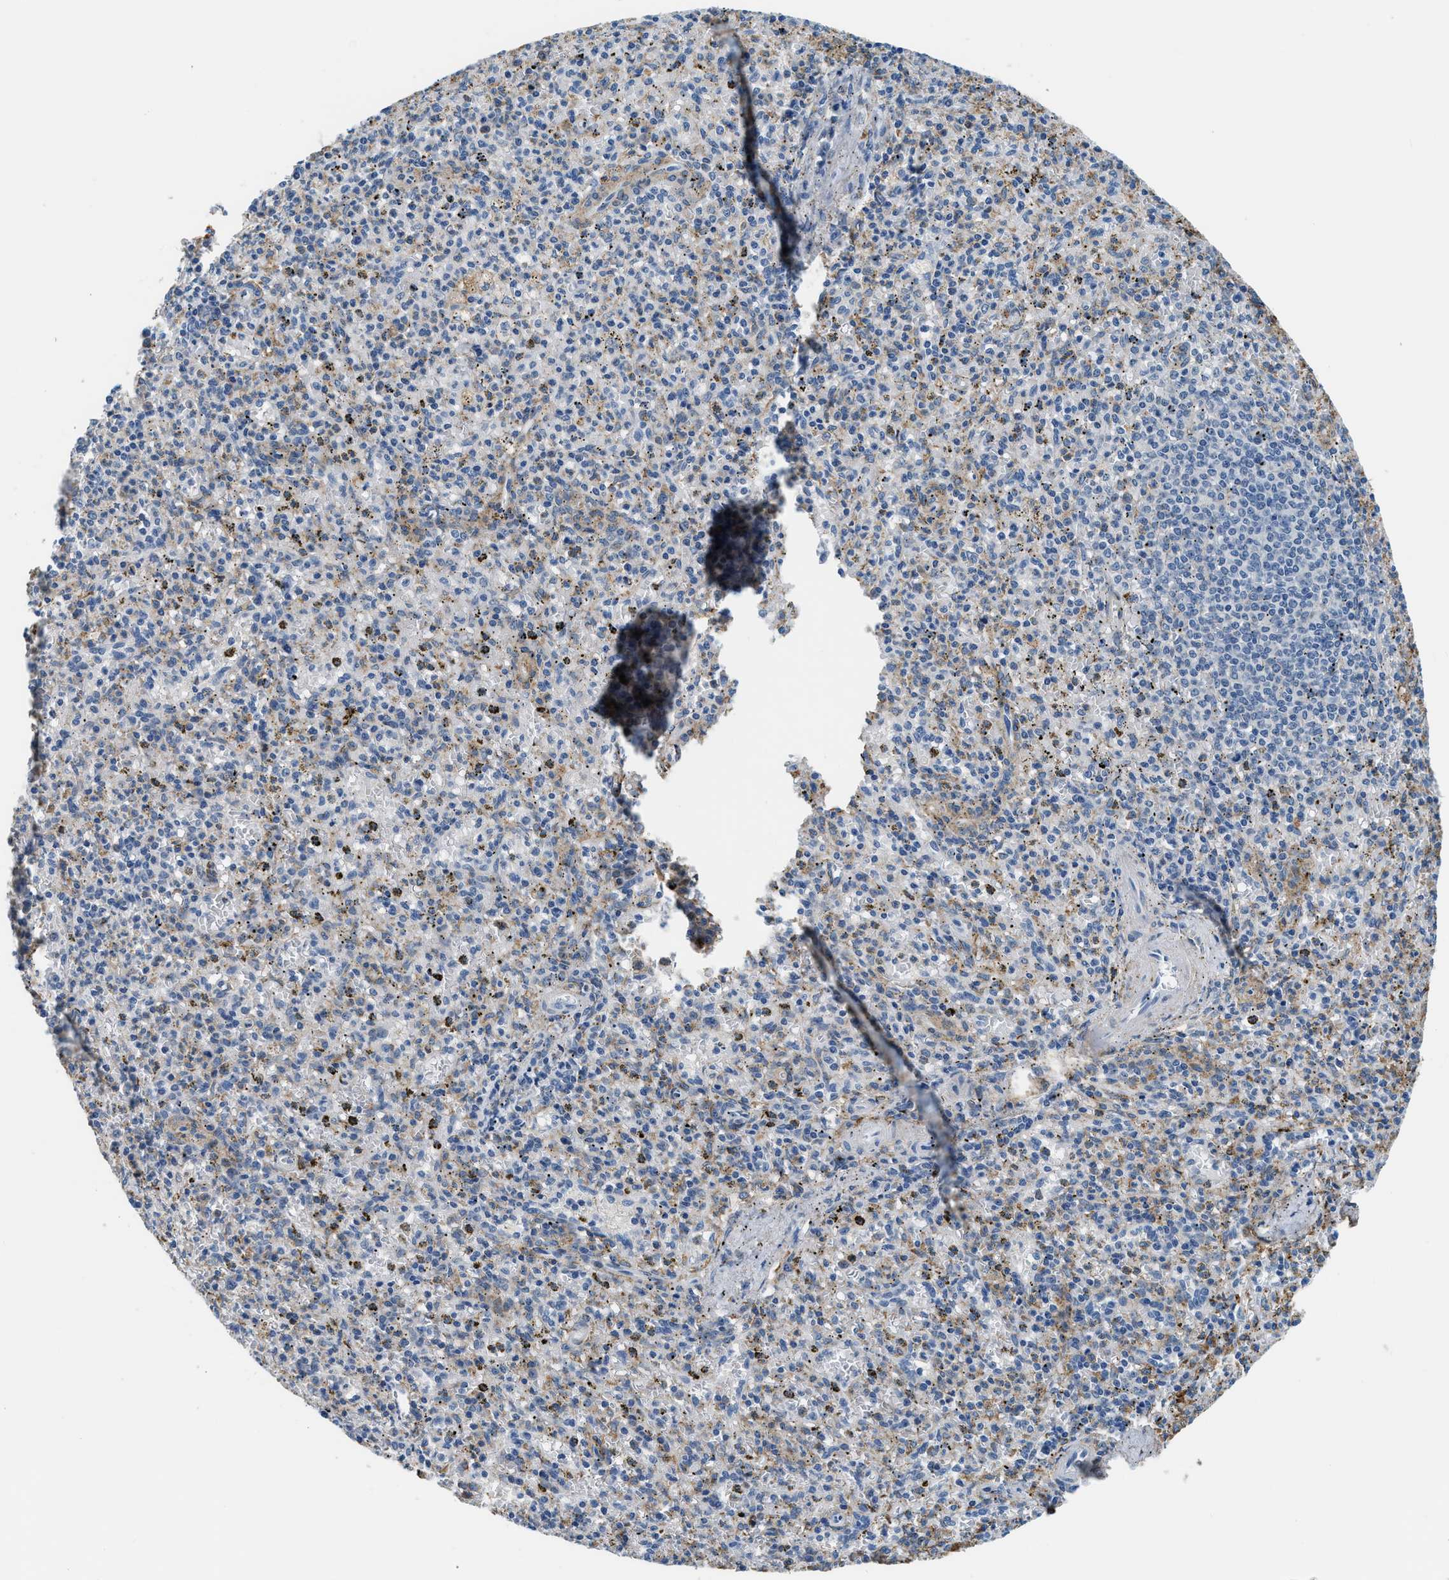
{"staining": {"intensity": "negative", "quantity": "none", "location": "none"}, "tissue": "spleen", "cell_type": "Cells in red pulp", "image_type": "normal", "snomed": [{"axis": "morphology", "description": "Normal tissue, NOS"}, {"axis": "topography", "description": "Spleen"}], "caption": "The photomicrograph exhibits no staining of cells in red pulp in unremarkable spleen. Brightfield microscopy of immunohistochemistry stained with DAB (3,3'-diaminobenzidine) (brown) and hematoxylin (blue), captured at high magnification.", "gene": "LRP1", "patient": {"sex": "male", "age": 72}}